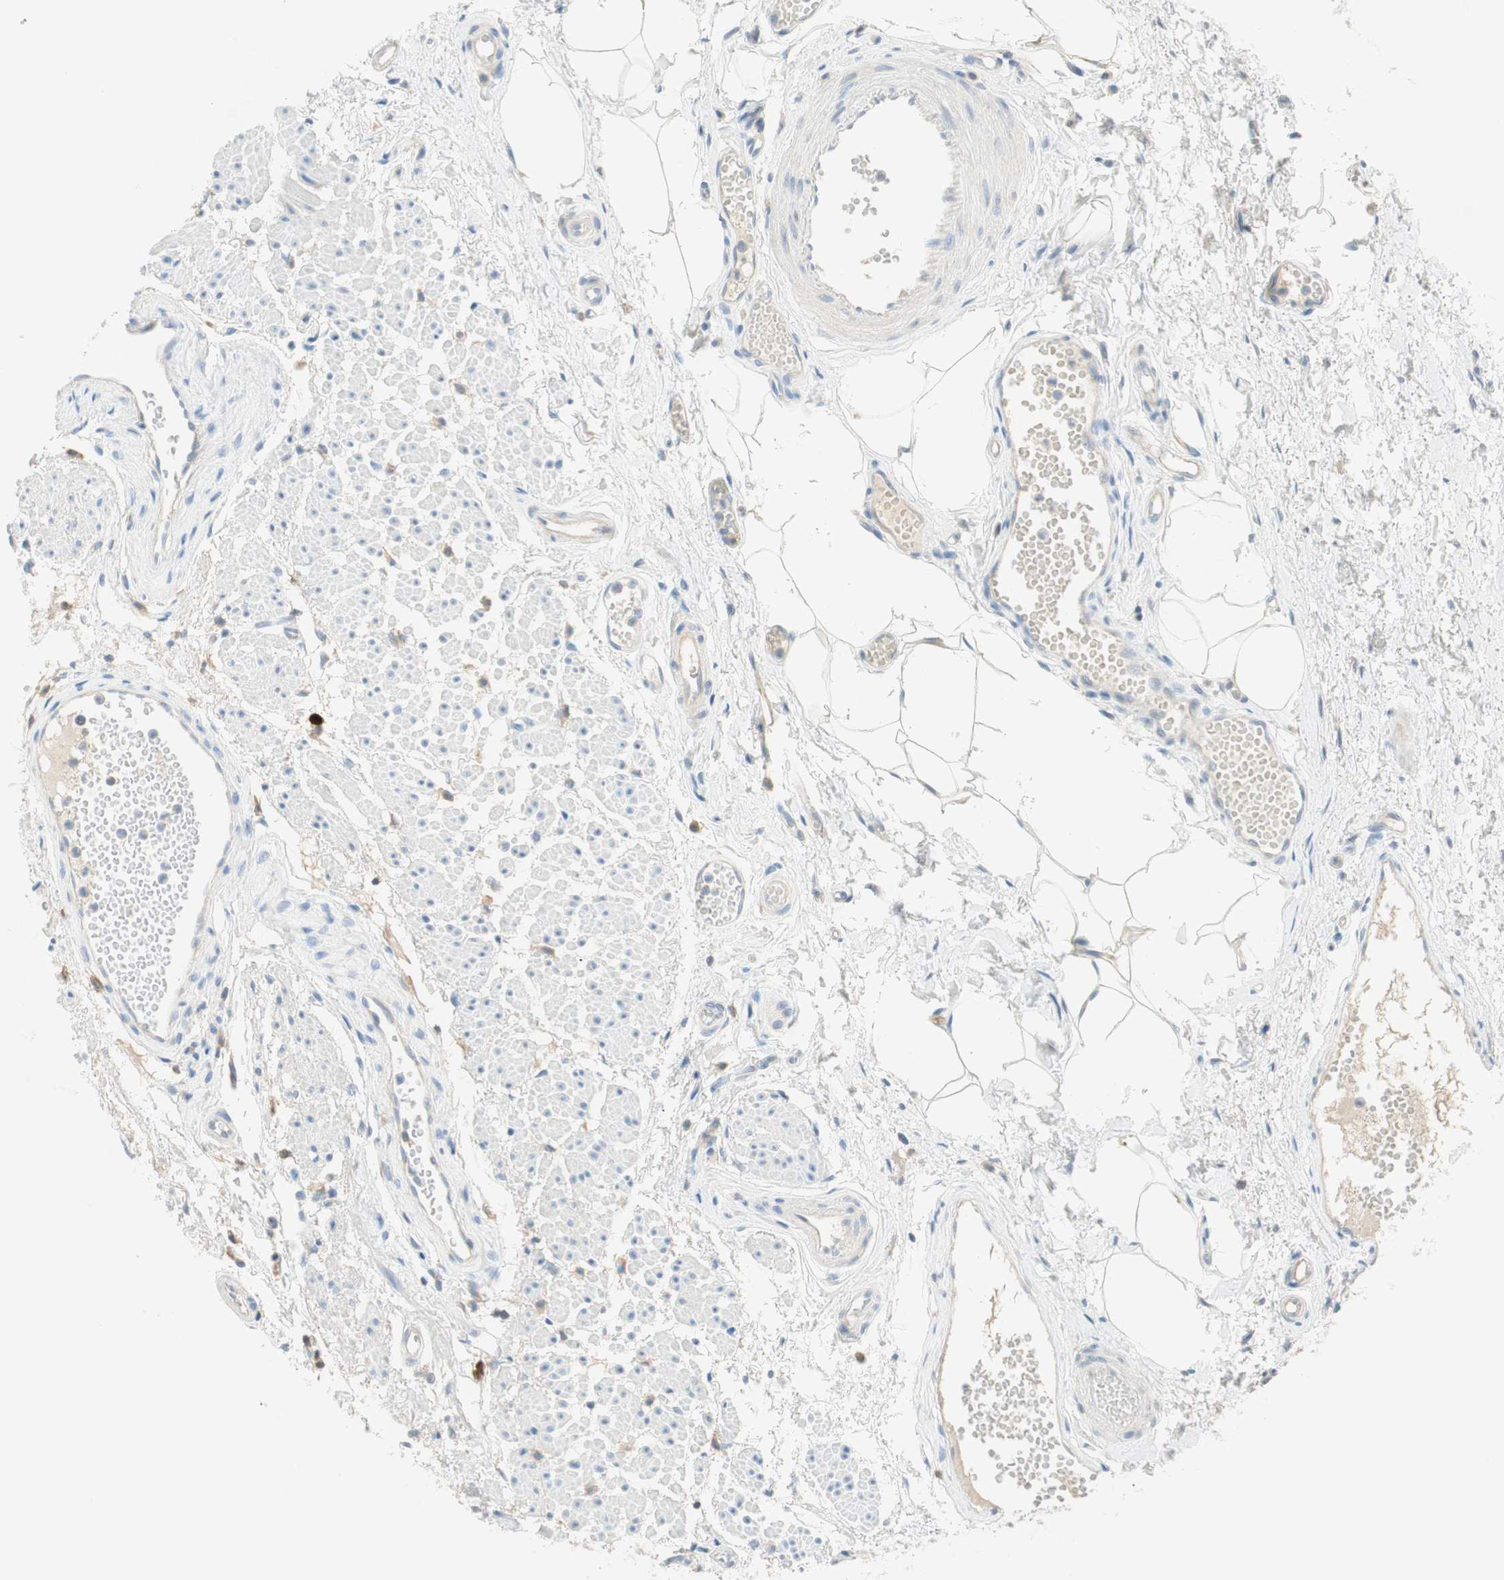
{"staining": {"intensity": "strong", "quantity": "25%-75%", "location": "cytoplasmic/membranous"}, "tissue": "stomach", "cell_type": "Glandular cells", "image_type": "normal", "snomed": [{"axis": "morphology", "description": "Normal tissue, NOS"}, {"axis": "topography", "description": "Stomach, upper"}], "caption": "IHC histopathology image of unremarkable stomach: human stomach stained using IHC demonstrates high levels of strong protein expression localized specifically in the cytoplasmic/membranous of glandular cells, appearing as a cytoplasmic/membranous brown color.", "gene": "PTTG1", "patient": {"sex": "male", "age": 72}}